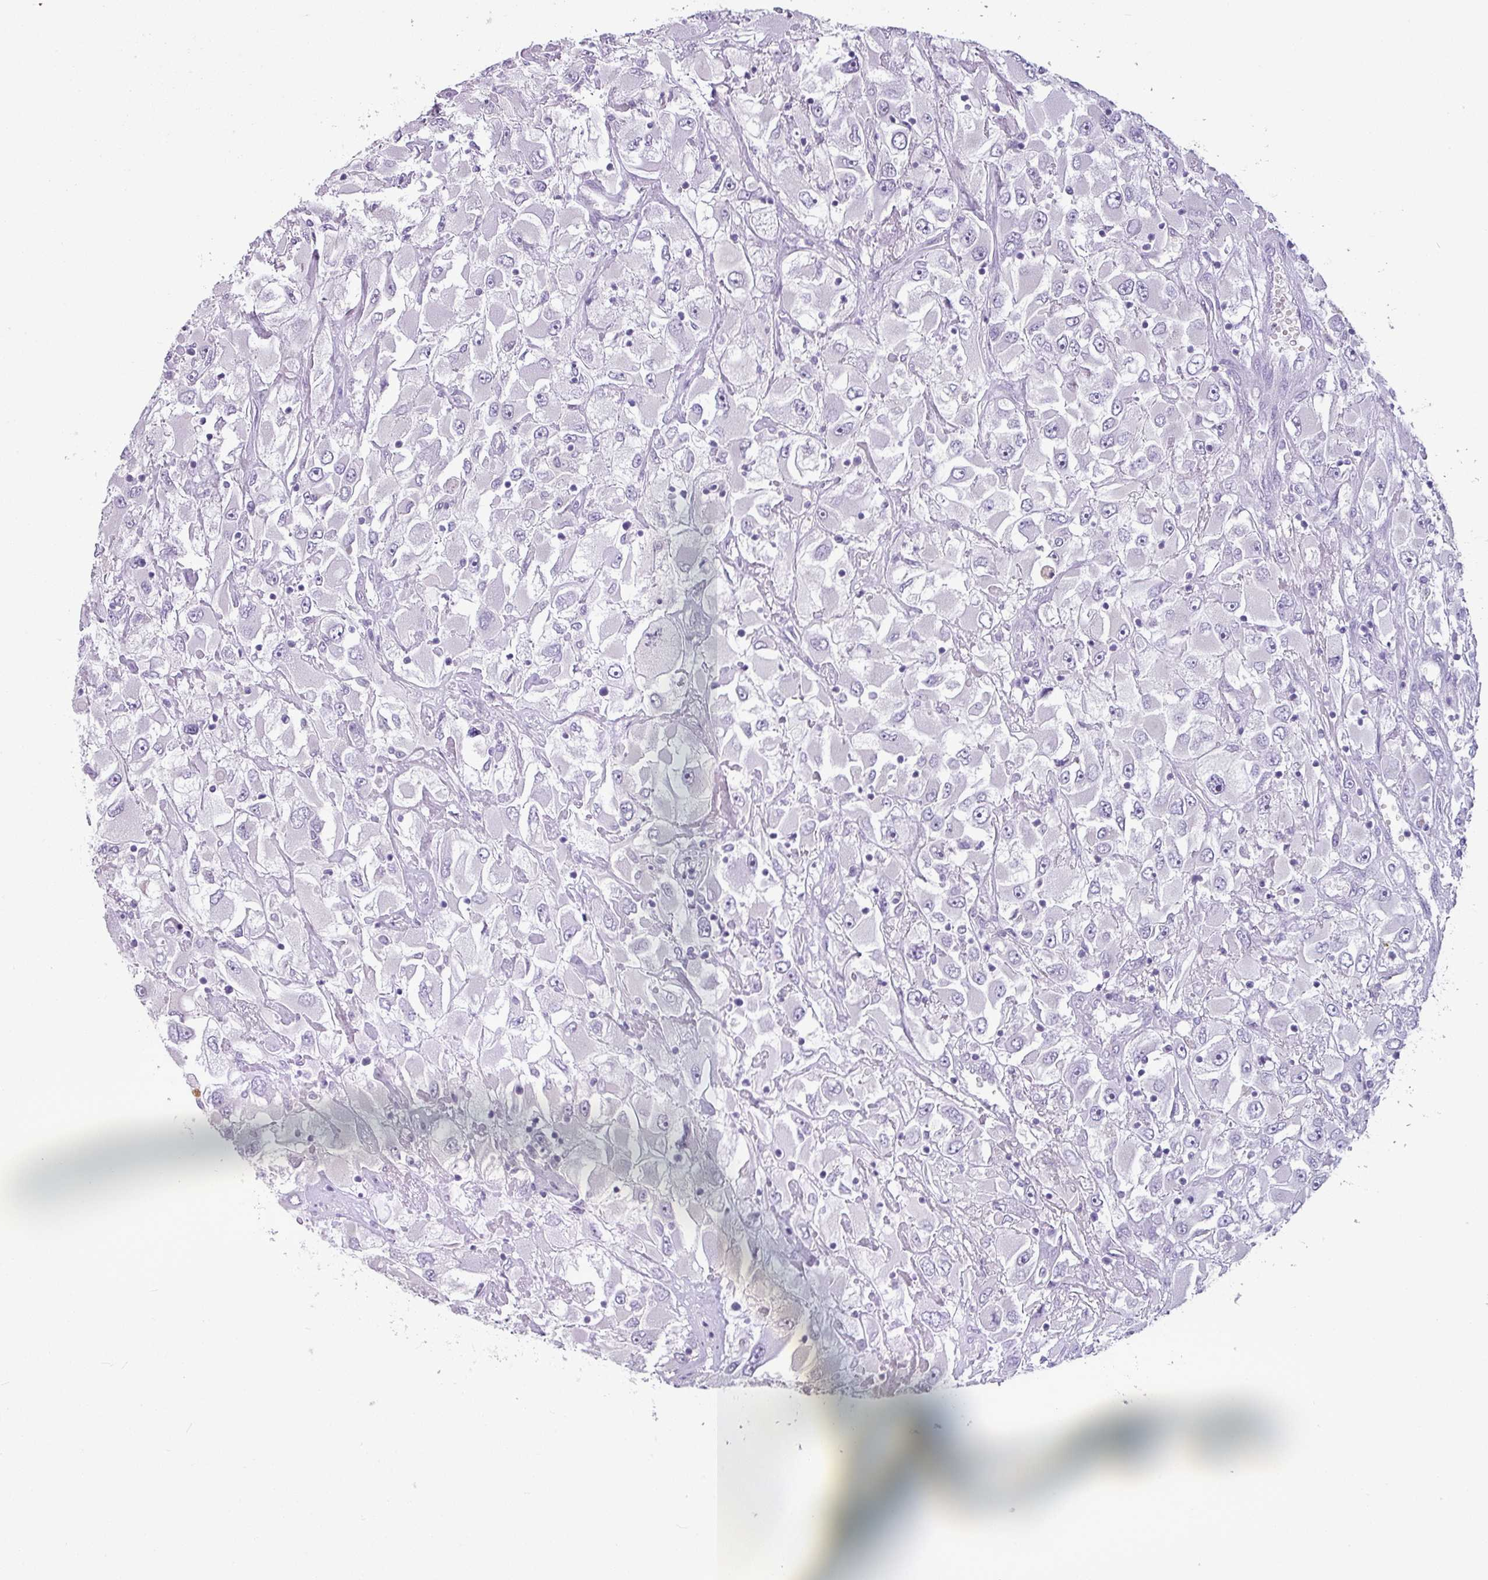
{"staining": {"intensity": "negative", "quantity": "none", "location": "none"}, "tissue": "renal cancer", "cell_type": "Tumor cells", "image_type": "cancer", "snomed": [{"axis": "morphology", "description": "Adenocarcinoma, NOS"}, {"axis": "topography", "description": "Kidney"}], "caption": "An immunohistochemistry (IHC) histopathology image of adenocarcinoma (renal) is shown. There is no staining in tumor cells of adenocarcinoma (renal).", "gene": "TTLL12", "patient": {"sex": "female", "age": 52}}